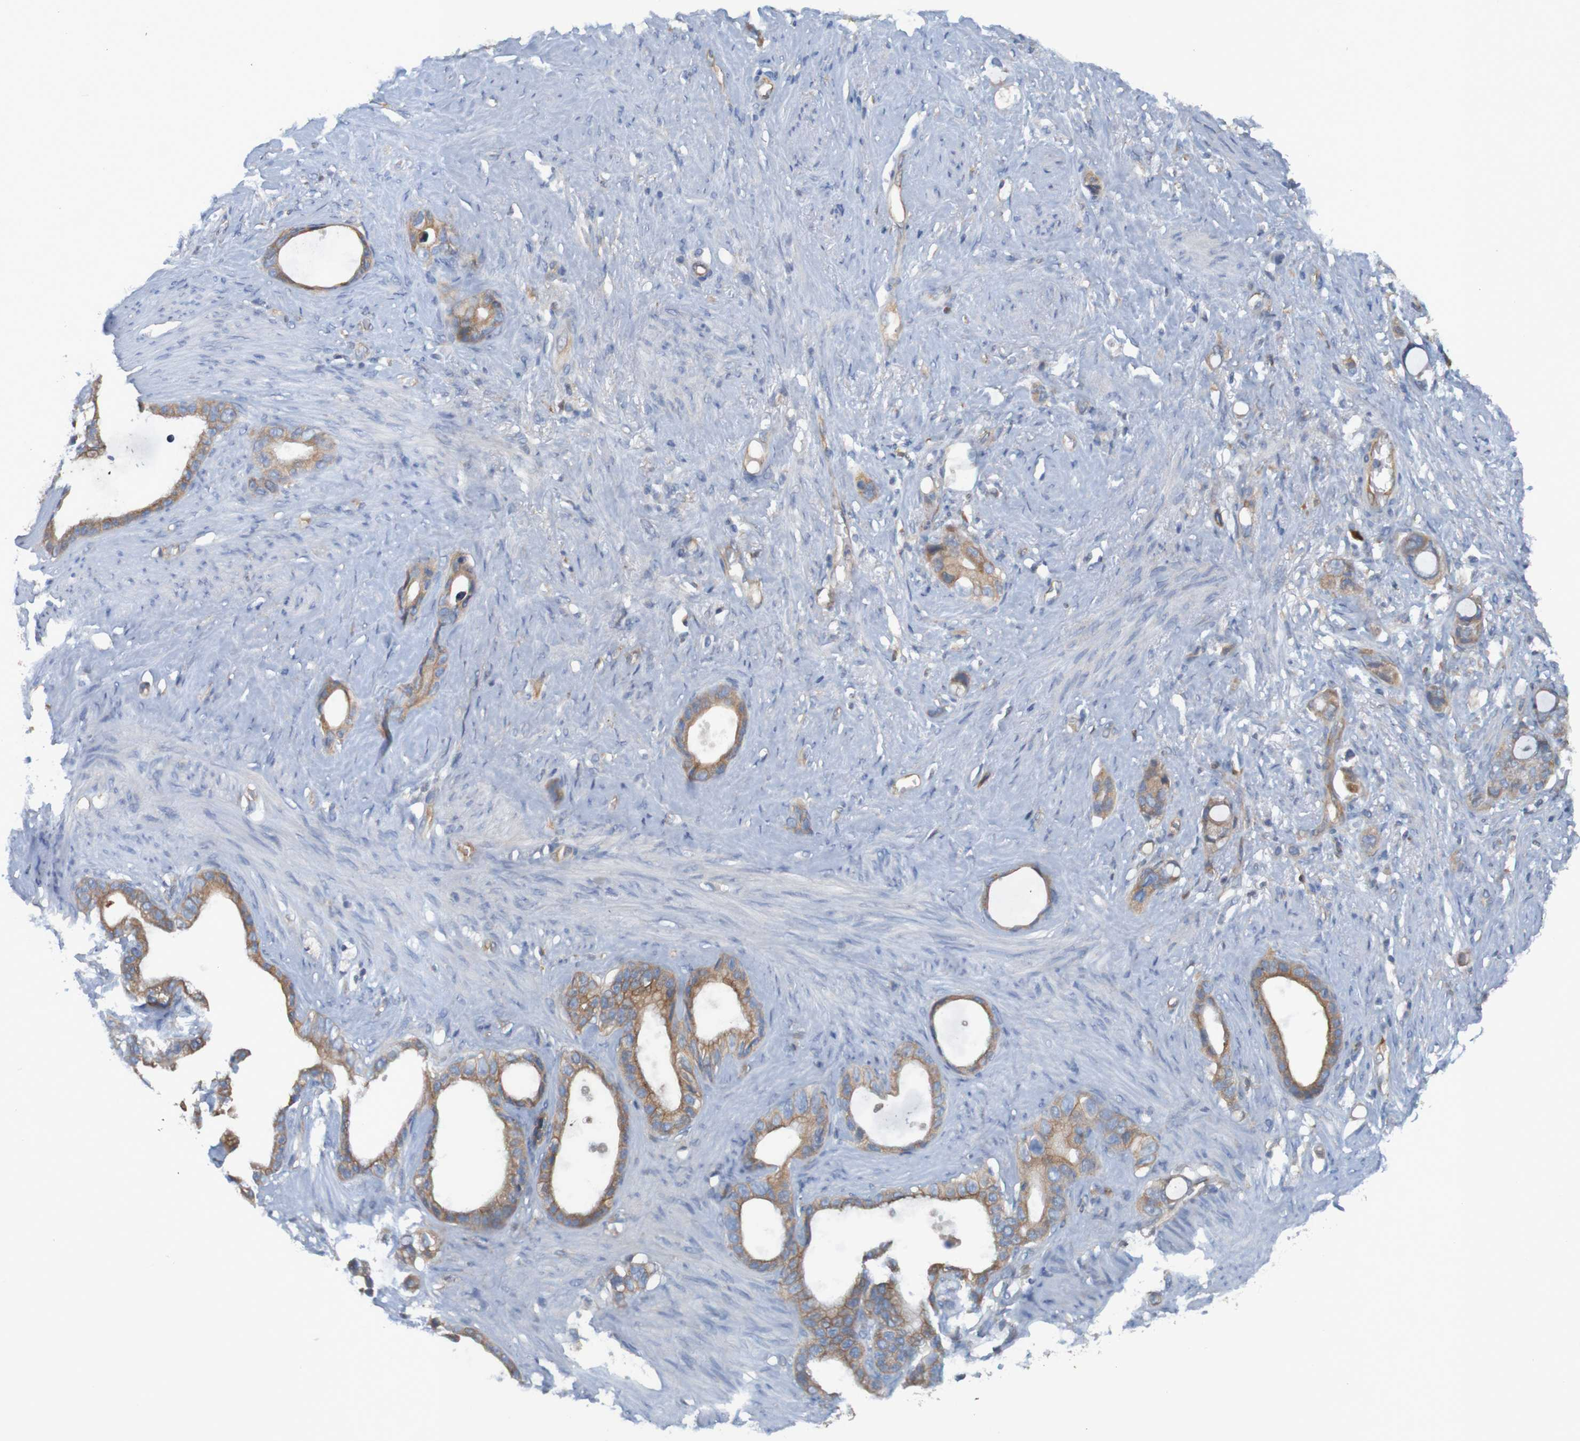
{"staining": {"intensity": "moderate", "quantity": ">75%", "location": "cytoplasmic/membranous"}, "tissue": "stomach cancer", "cell_type": "Tumor cells", "image_type": "cancer", "snomed": [{"axis": "morphology", "description": "Adenocarcinoma, NOS"}, {"axis": "topography", "description": "Stomach"}], "caption": "A high-resolution micrograph shows IHC staining of stomach cancer (adenocarcinoma), which reveals moderate cytoplasmic/membranous positivity in approximately >75% of tumor cells.", "gene": "DNAJC4", "patient": {"sex": "female", "age": 75}}